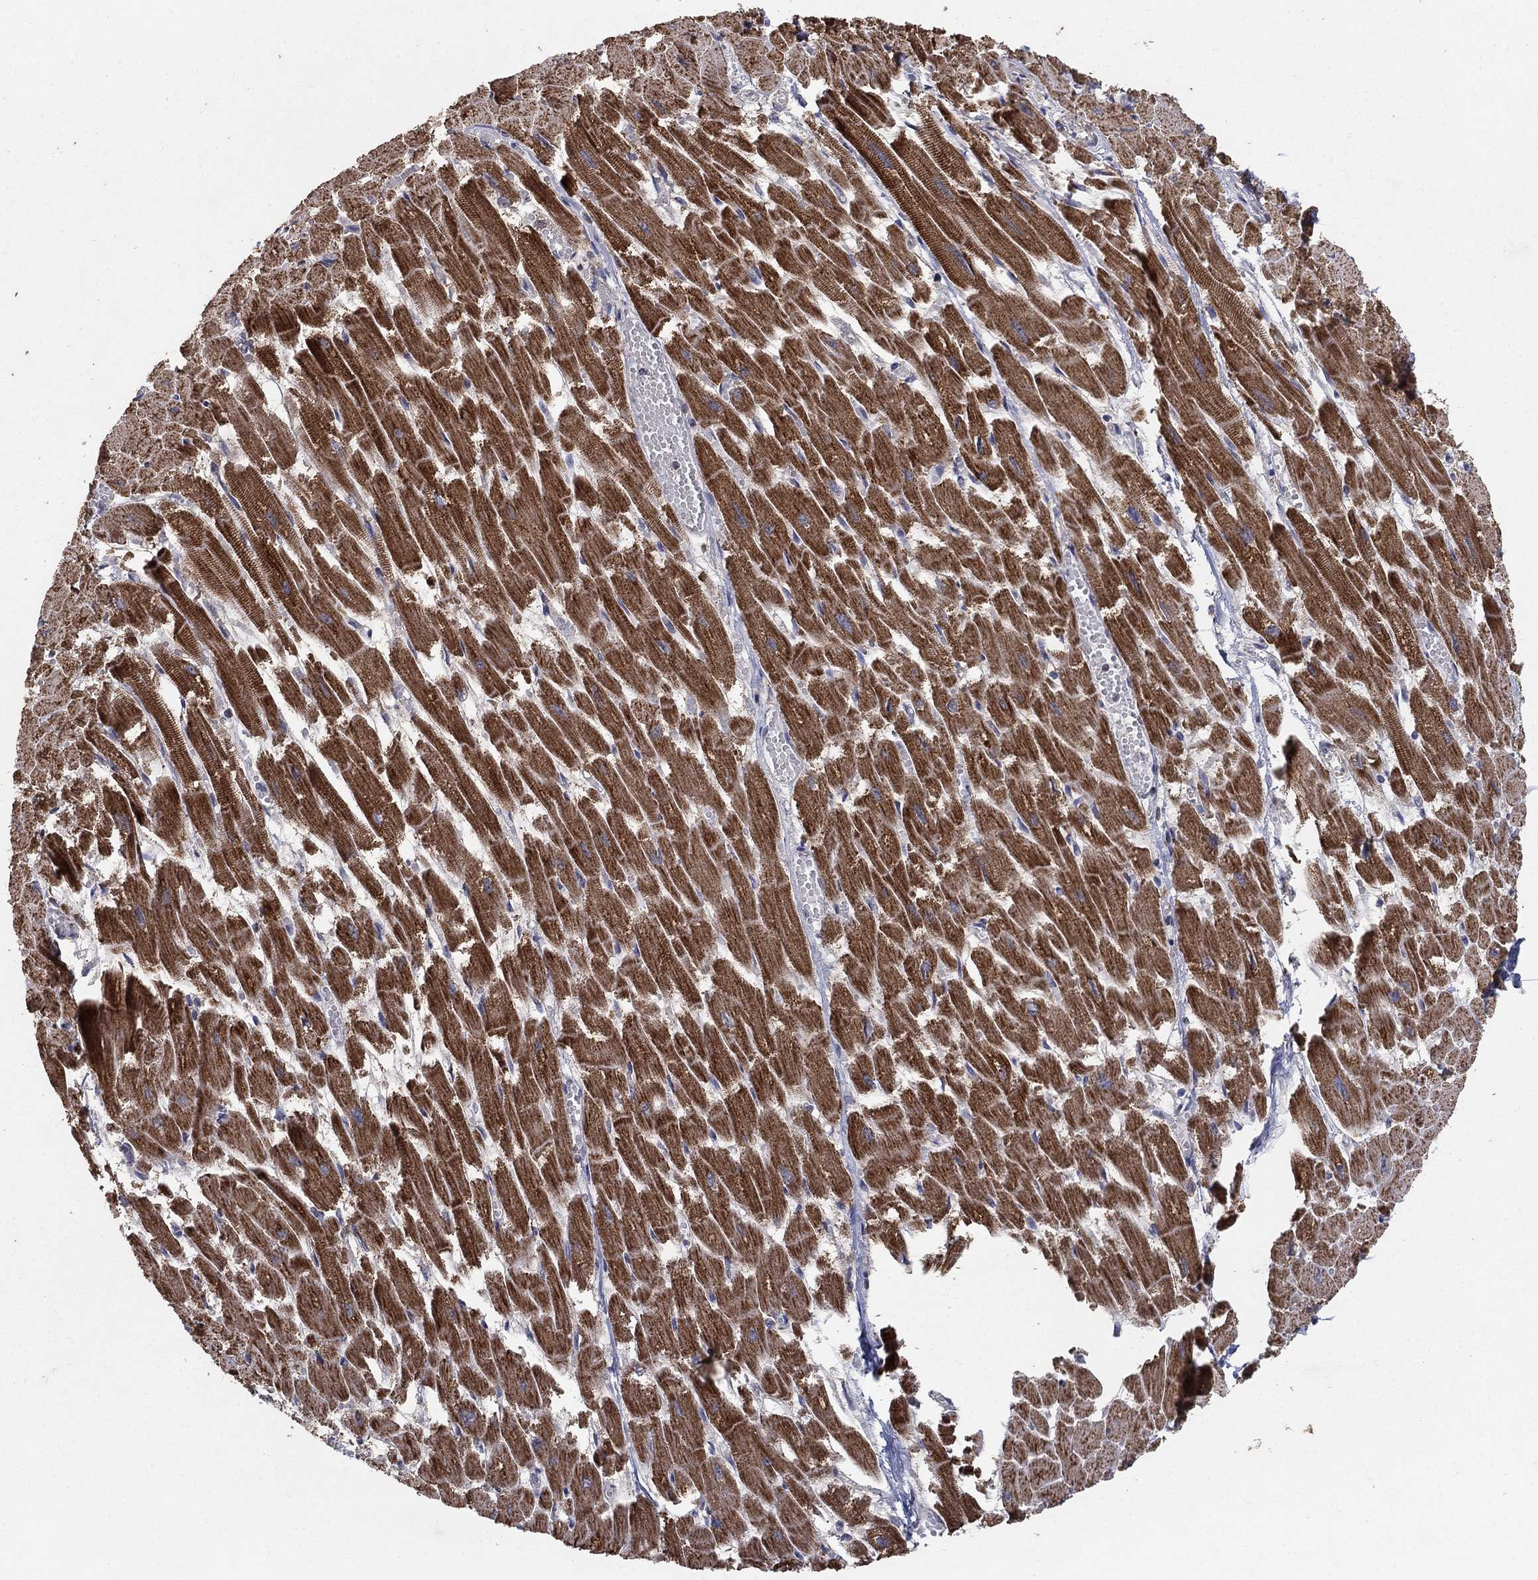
{"staining": {"intensity": "strong", "quantity": ">75%", "location": "cytoplasmic/membranous"}, "tissue": "heart muscle", "cell_type": "Cardiomyocytes", "image_type": "normal", "snomed": [{"axis": "morphology", "description": "Normal tissue, NOS"}, {"axis": "topography", "description": "Heart"}], "caption": "Protein staining displays strong cytoplasmic/membranous expression in approximately >75% of cardiomyocytes in normal heart muscle. (DAB IHC, brown staining for protein, blue staining for nuclei).", "gene": "GPSM1", "patient": {"sex": "female", "age": 52}}